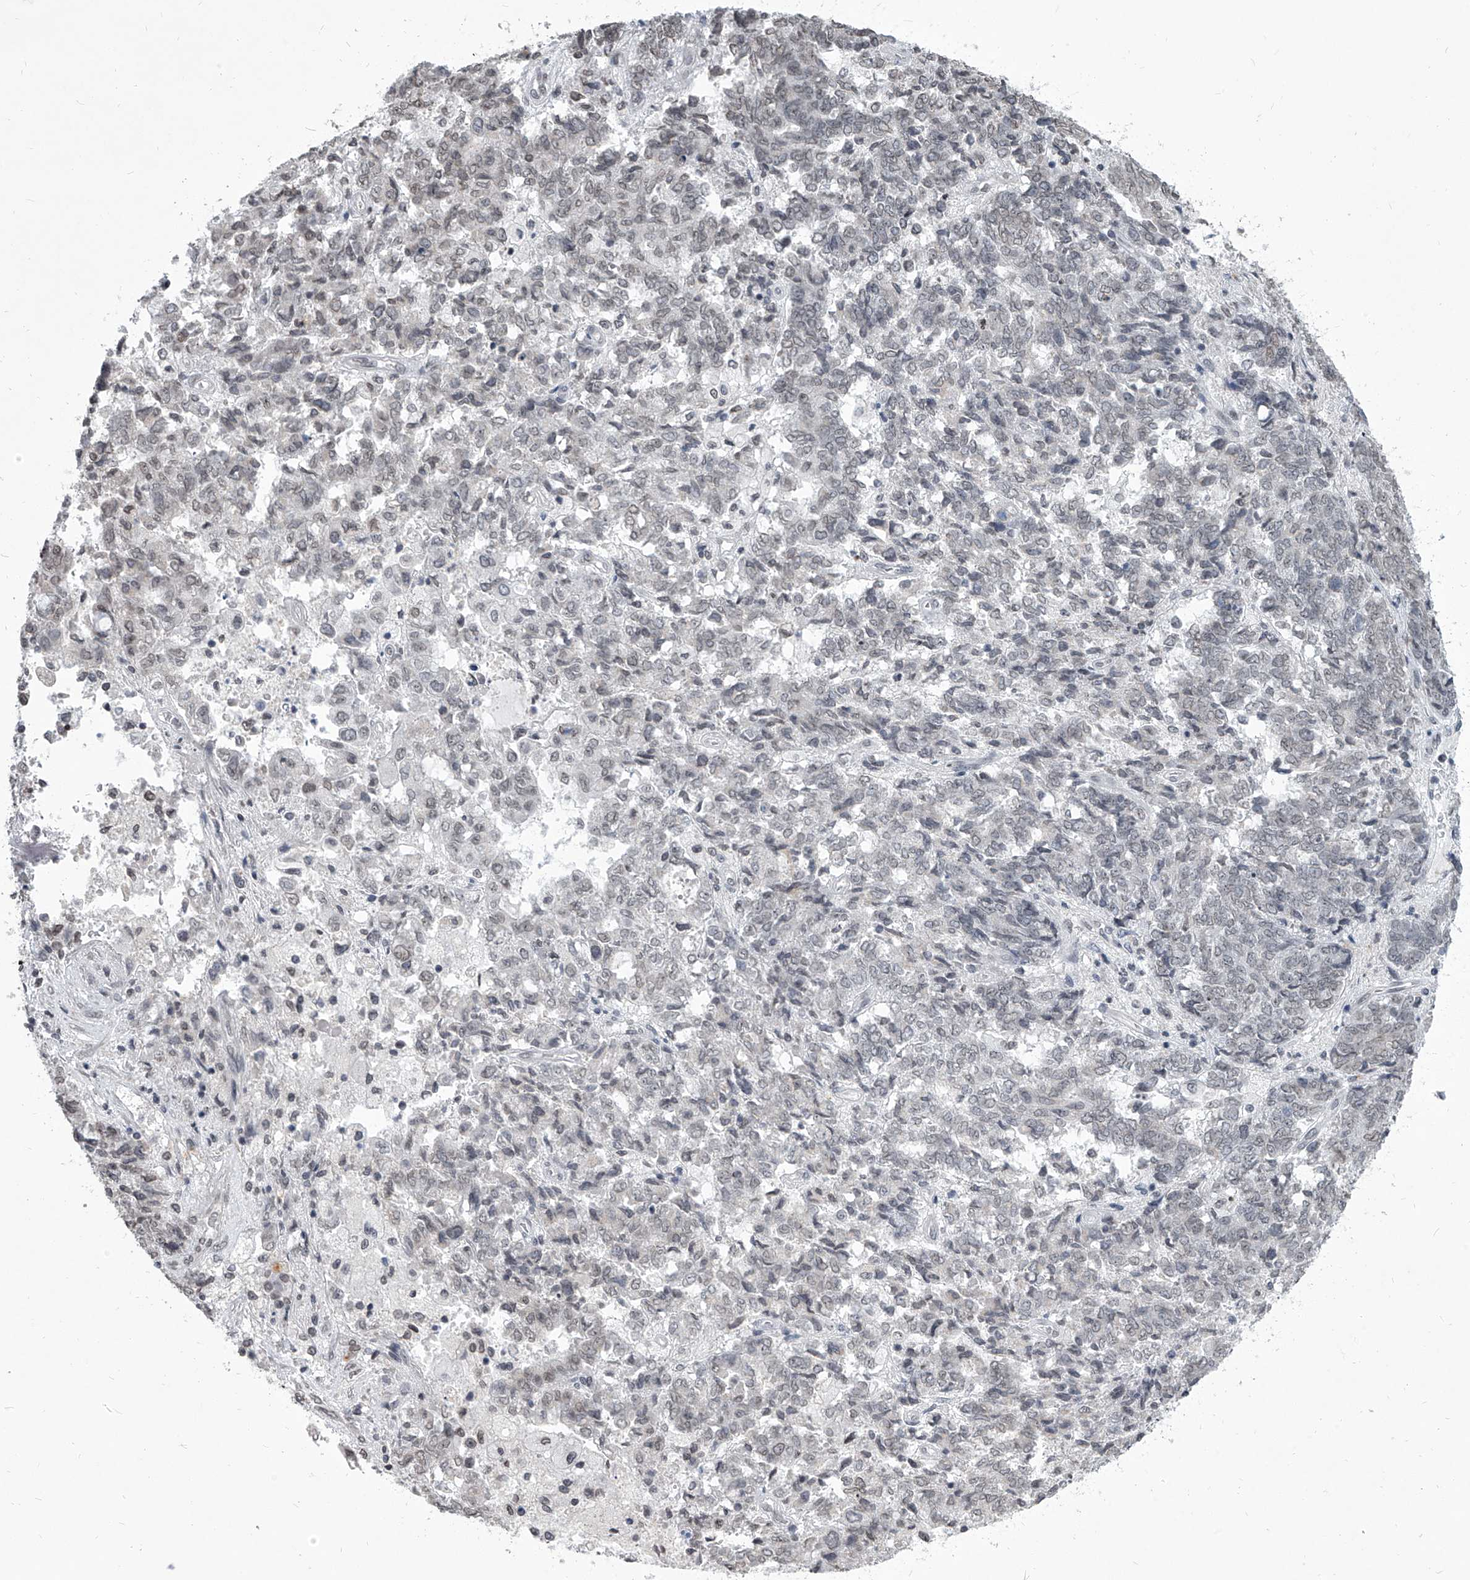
{"staining": {"intensity": "negative", "quantity": "none", "location": "none"}, "tissue": "endometrial cancer", "cell_type": "Tumor cells", "image_type": "cancer", "snomed": [{"axis": "morphology", "description": "Adenocarcinoma, NOS"}, {"axis": "topography", "description": "Endometrium"}], "caption": "Immunohistochemistry (IHC) photomicrograph of endometrial adenocarcinoma stained for a protein (brown), which reveals no staining in tumor cells. (Immunohistochemistry (IHC), brightfield microscopy, high magnification).", "gene": "PPIL4", "patient": {"sex": "female", "age": 80}}